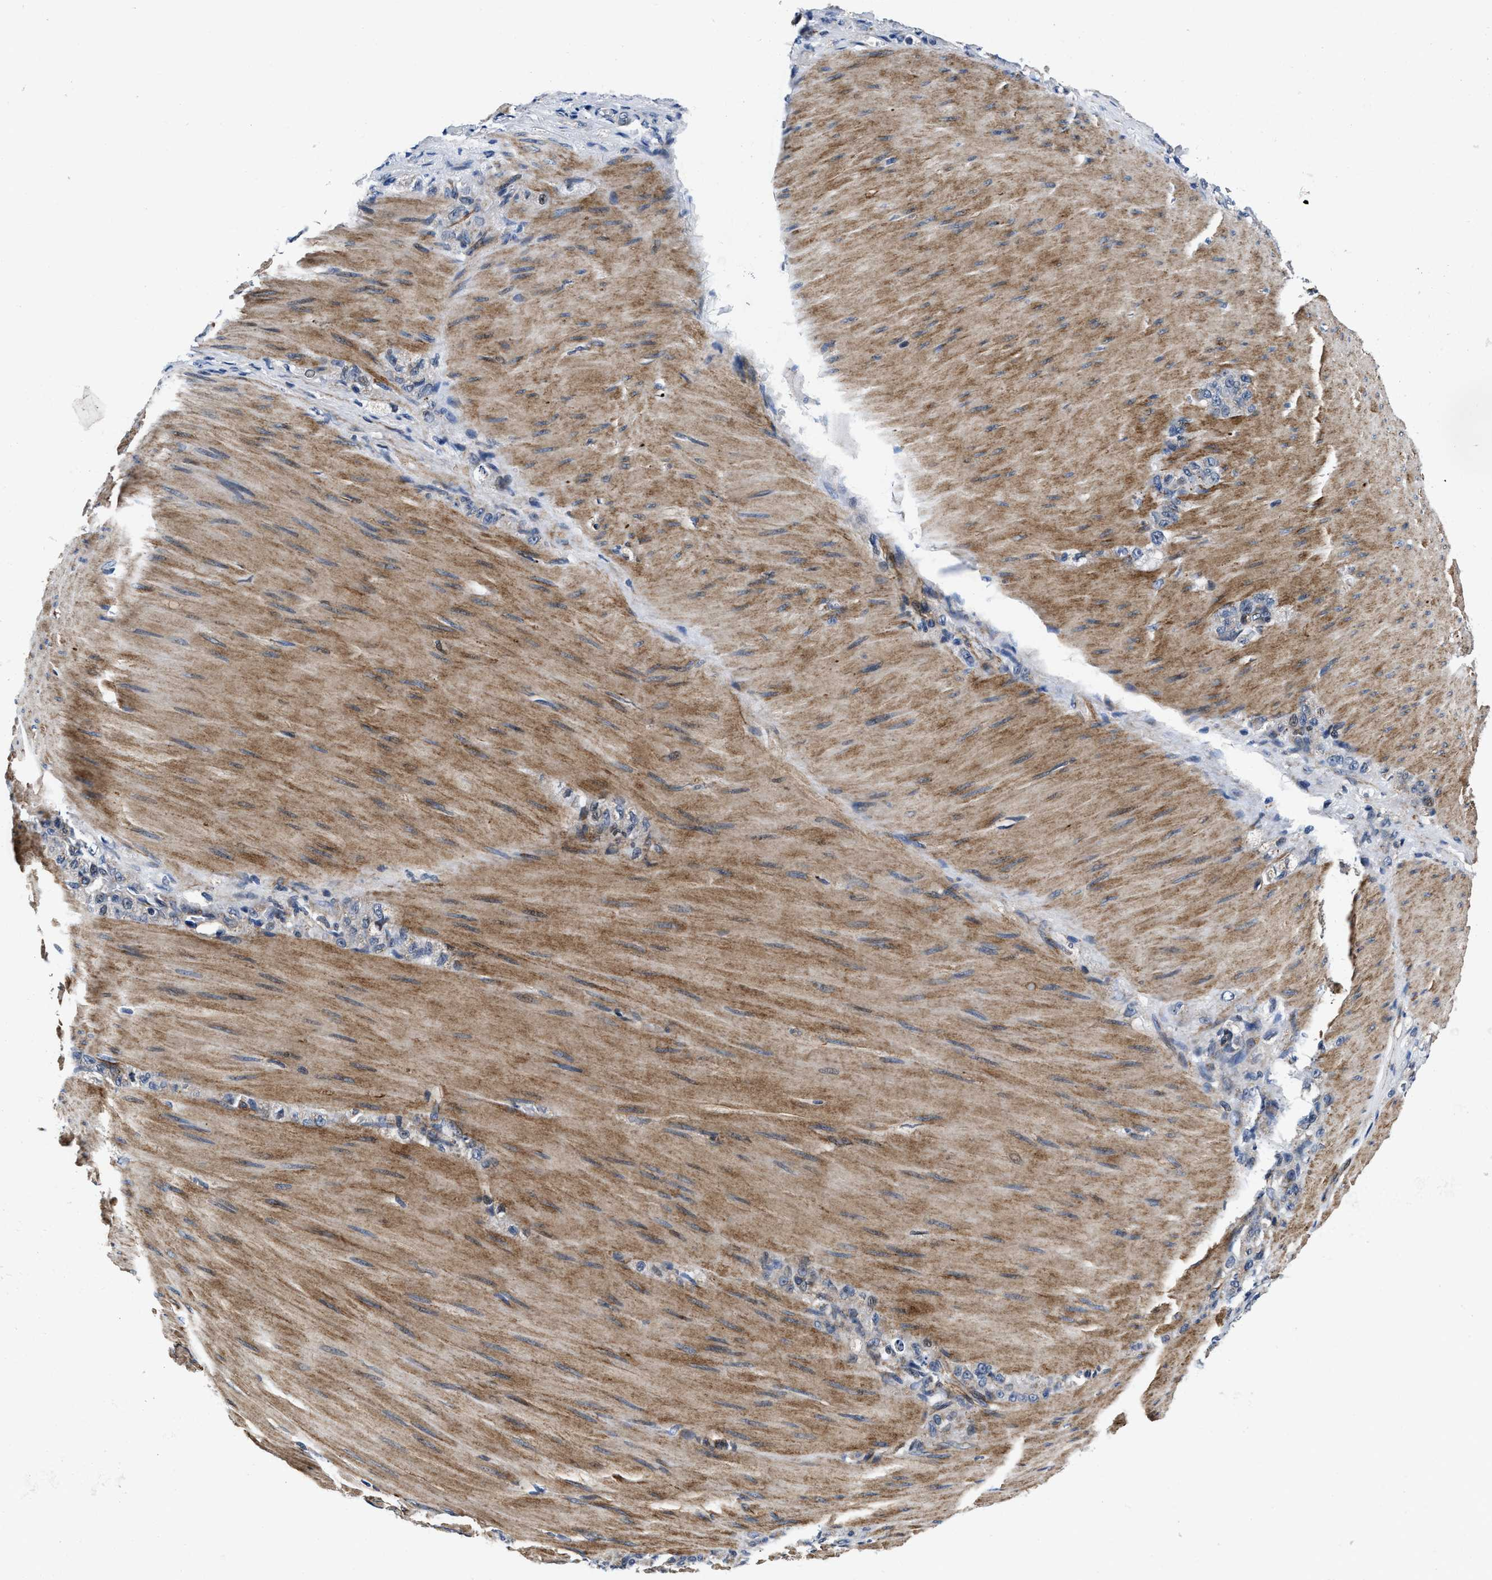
{"staining": {"intensity": "negative", "quantity": "none", "location": "none"}, "tissue": "stomach cancer", "cell_type": "Tumor cells", "image_type": "cancer", "snomed": [{"axis": "morphology", "description": "Normal tissue, NOS"}, {"axis": "morphology", "description": "Adenocarcinoma, NOS"}, {"axis": "topography", "description": "Stomach"}], "caption": "Immunohistochemistry (IHC) photomicrograph of adenocarcinoma (stomach) stained for a protein (brown), which exhibits no positivity in tumor cells. (Brightfield microscopy of DAB immunohistochemistry at high magnification).", "gene": "C2orf66", "patient": {"sex": "male", "age": 82}}